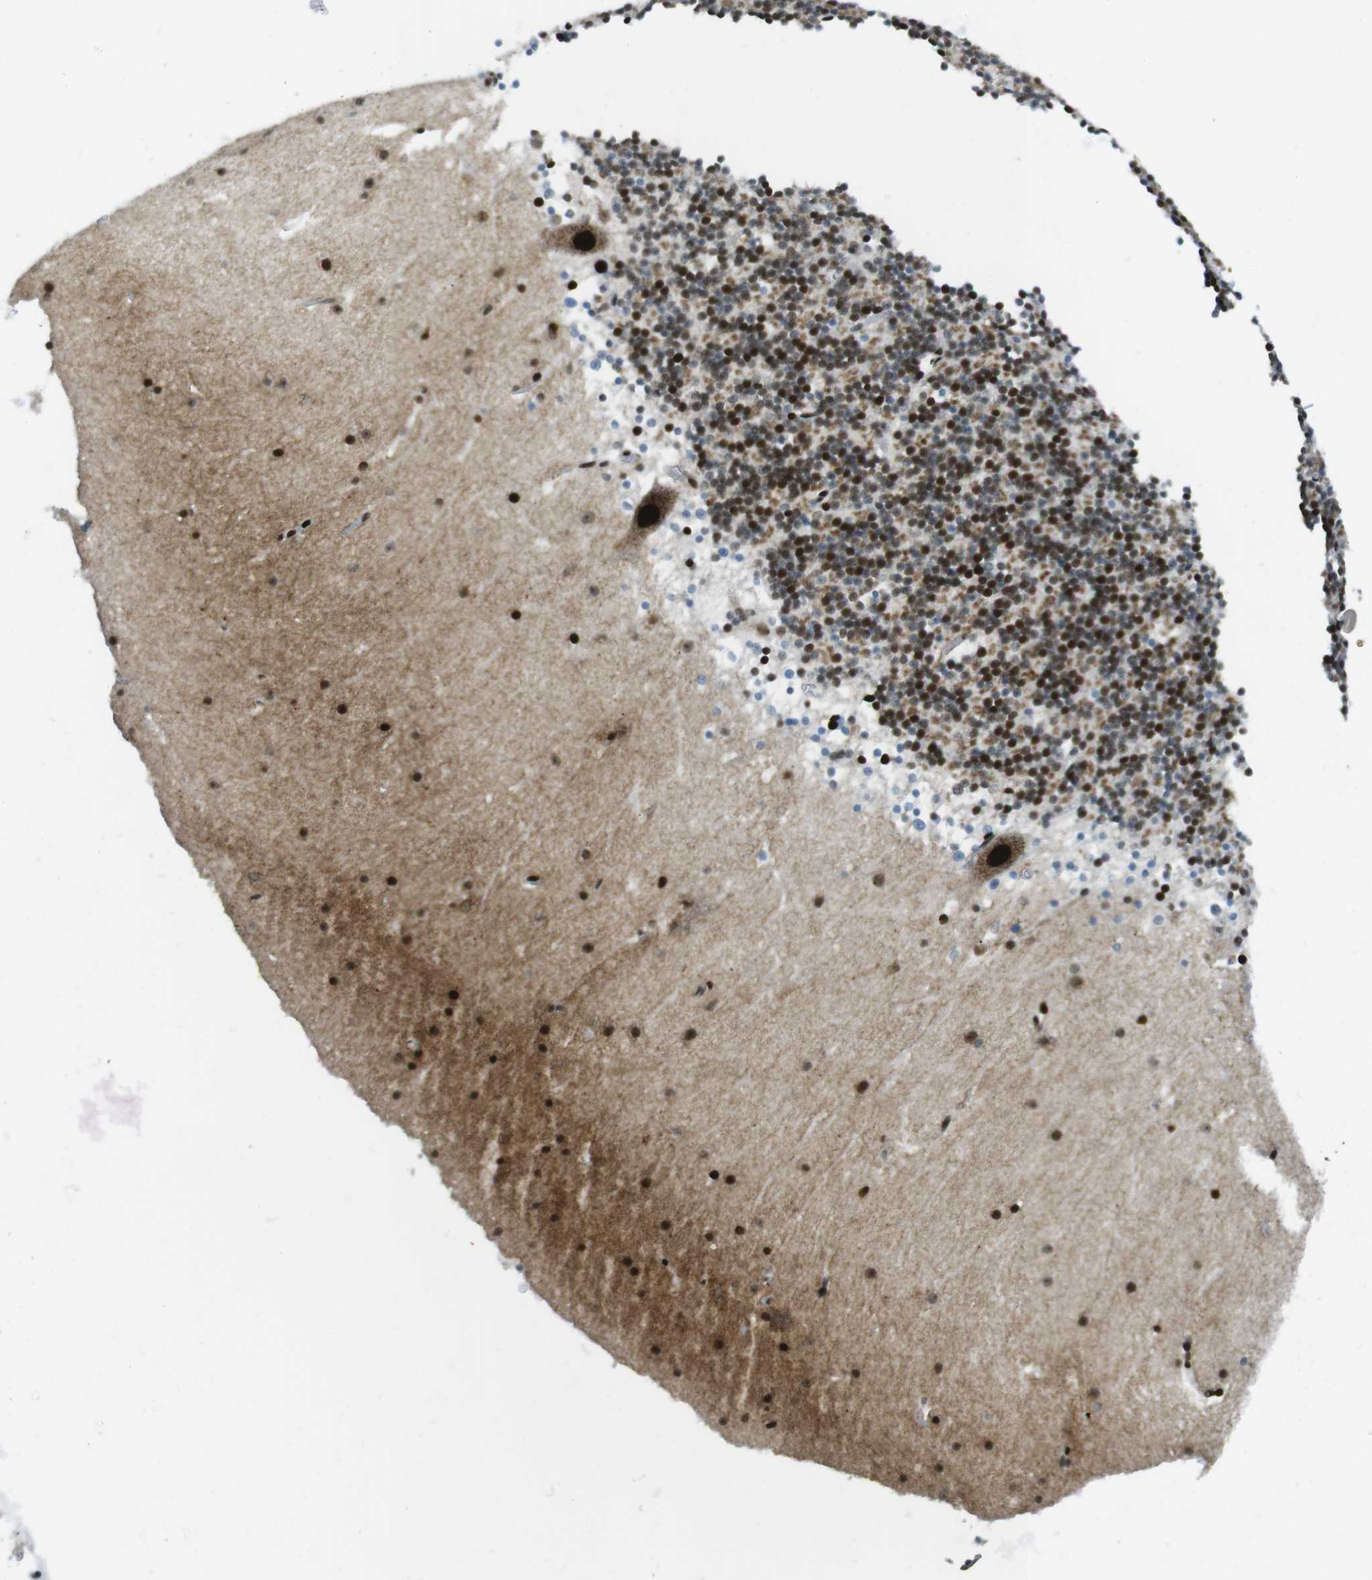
{"staining": {"intensity": "strong", "quantity": ">75%", "location": "nuclear"}, "tissue": "cerebellum", "cell_type": "Cells in granular layer", "image_type": "normal", "snomed": [{"axis": "morphology", "description": "Normal tissue, NOS"}, {"axis": "topography", "description": "Cerebellum"}], "caption": "Protein expression analysis of unremarkable cerebellum shows strong nuclear positivity in about >75% of cells in granular layer.", "gene": "ARID1A", "patient": {"sex": "male", "age": 45}}